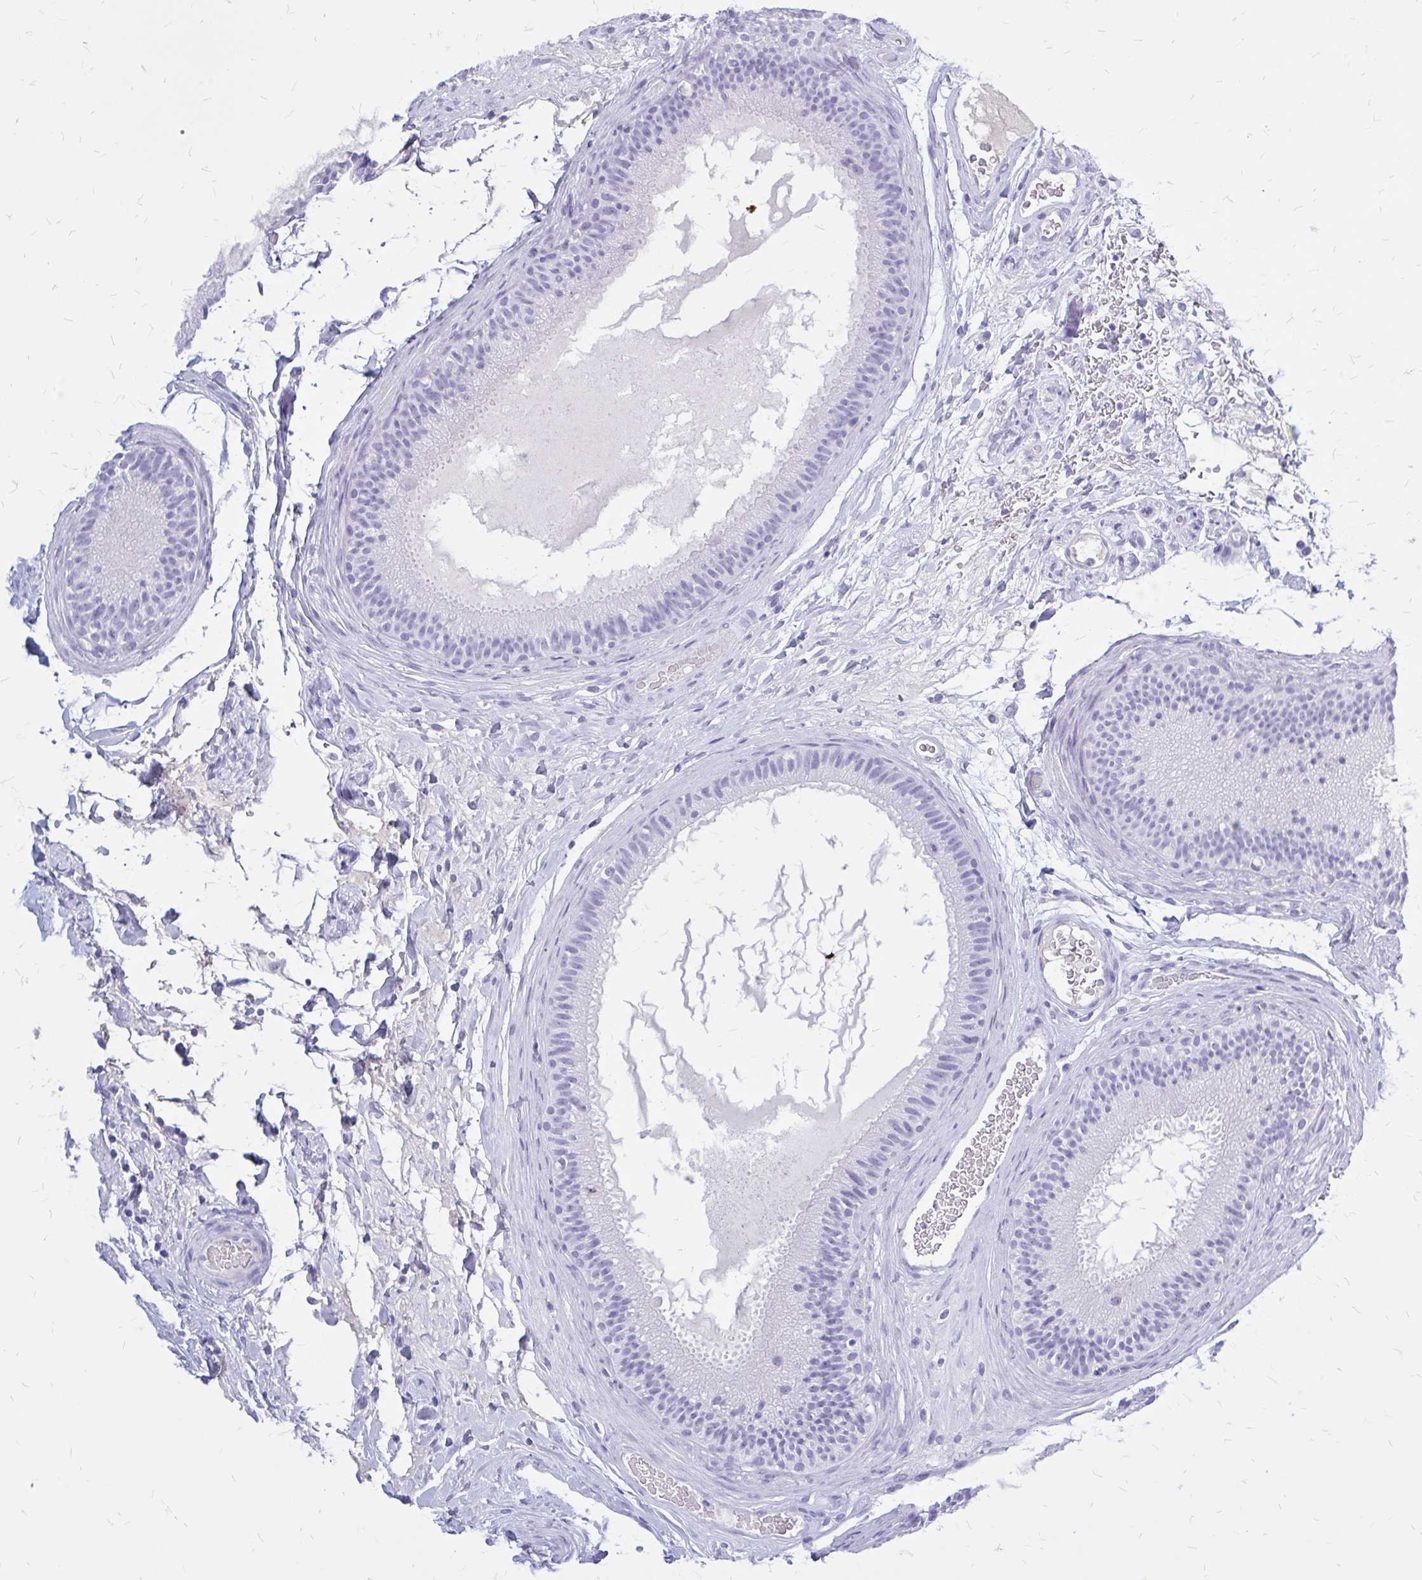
{"staining": {"intensity": "negative", "quantity": "none", "location": "none"}, "tissue": "epididymis", "cell_type": "Glandular cells", "image_type": "normal", "snomed": [{"axis": "morphology", "description": "Normal tissue, NOS"}, {"axis": "topography", "description": "Epididymis"}], "caption": "Immunohistochemistry (IHC) micrograph of benign human epididymis stained for a protein (brown), which shows no positivity in glandular cells. (Brightfield microscopy of DAB (3,3'-diaminobenzidine) immunohistochemistry at high magnification).", "gene": "KLHDC7A", "patient": {"sex": "male", "age": 23}}